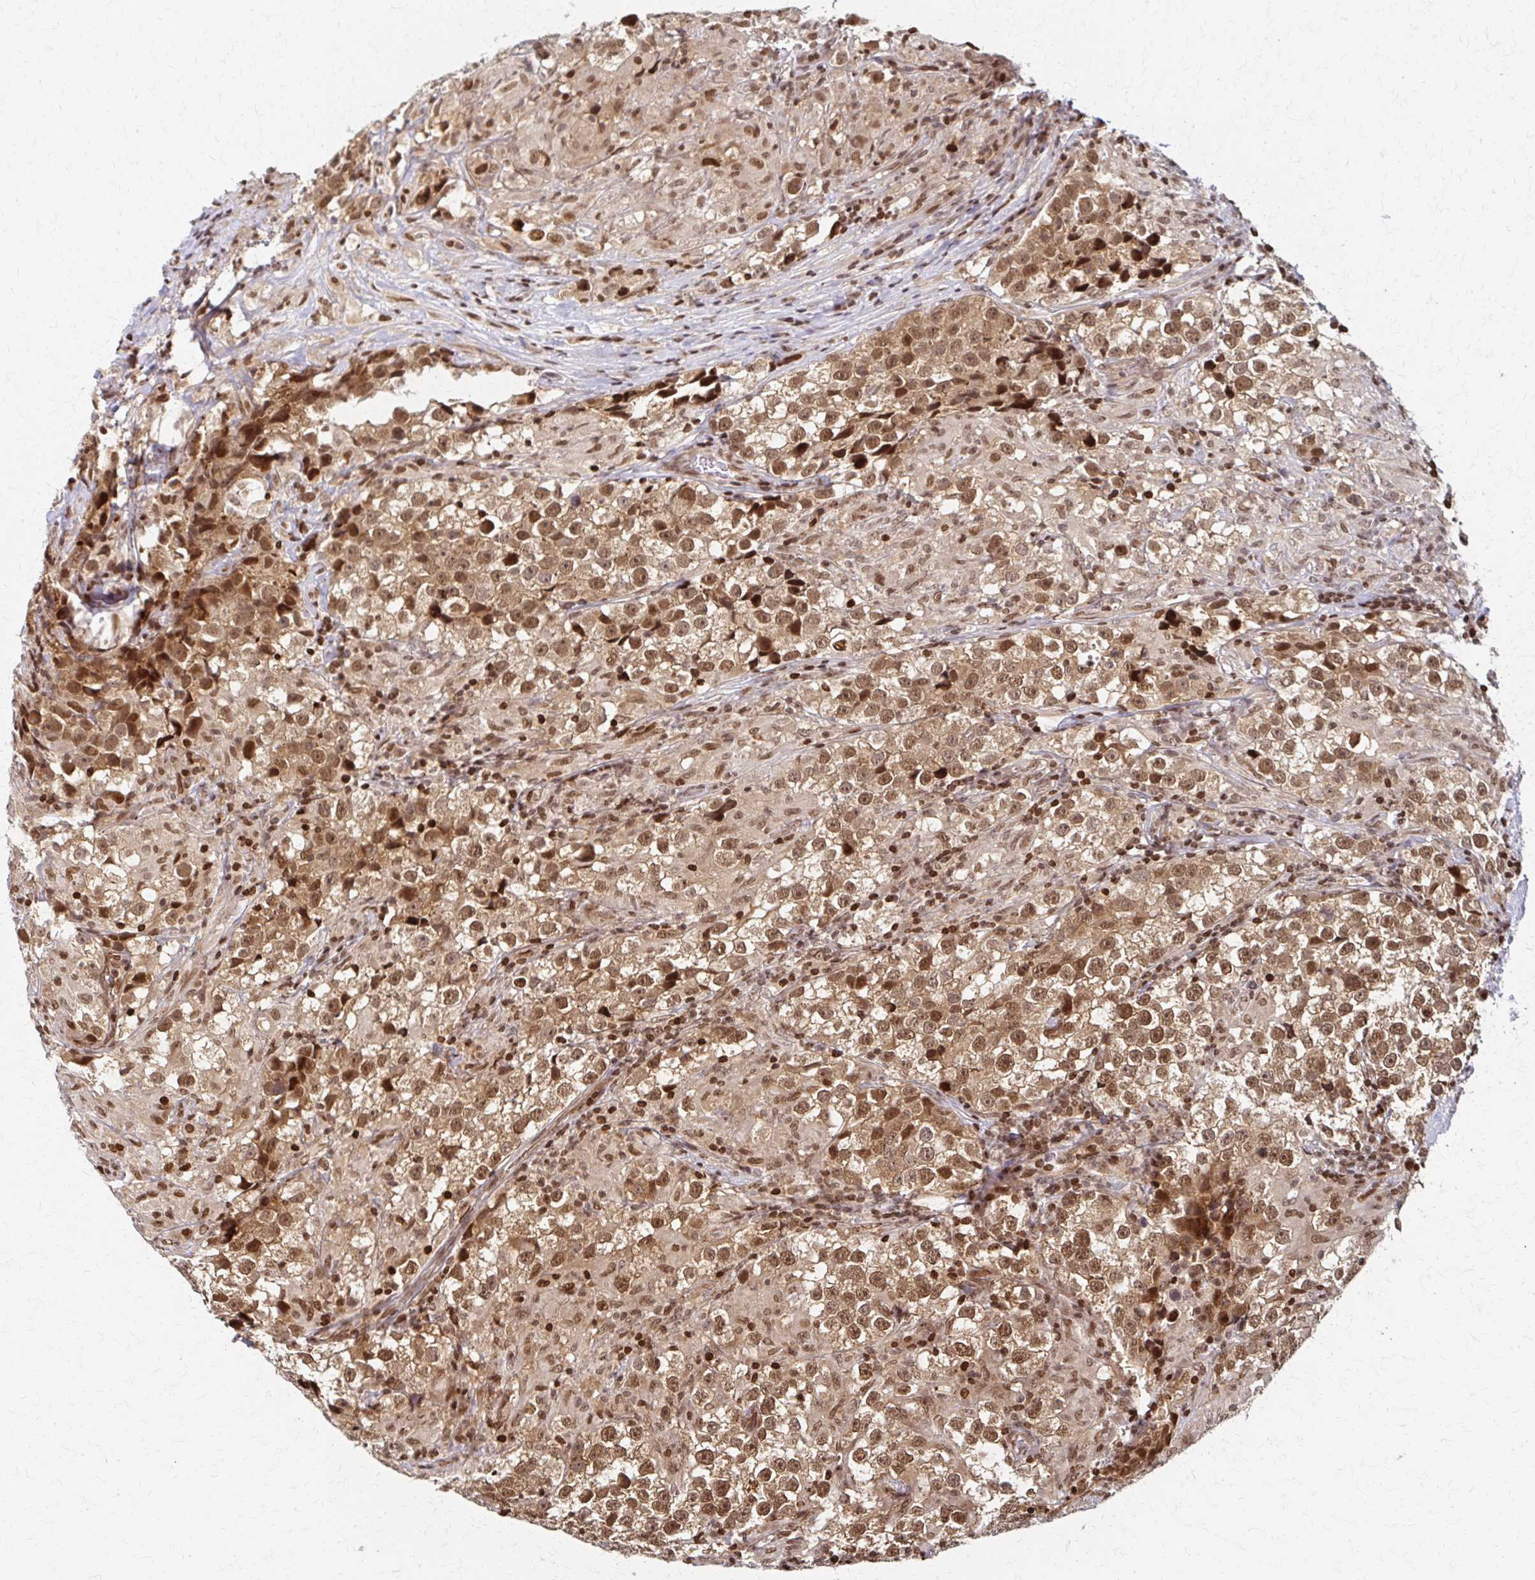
{"staining": {"intensity": "moderate", "quantity": ">75%", "location": "cytoplasmic/membranous,nuclear"}, "tissue": "testis cancer", "cell_type": "Tumor cells", "image_type": "cancer", "snomed": [{"axis": "morphology", "description": "Seminoma, NOS"}, {"axis": "topography", "description": "Testis"}], "caption": "An immunohistochemistry micrograph of tumor tissue is shown. Protein staining in brown labels moderate cytoplasmic/membranous and nuclear positivity in testis cancer (seminoma) within tumor cells. (DAB IHC with brightfield microscopy, high magnification).", "gene": "PSMD7", "patient": {"sex": "male", "age": 46}}